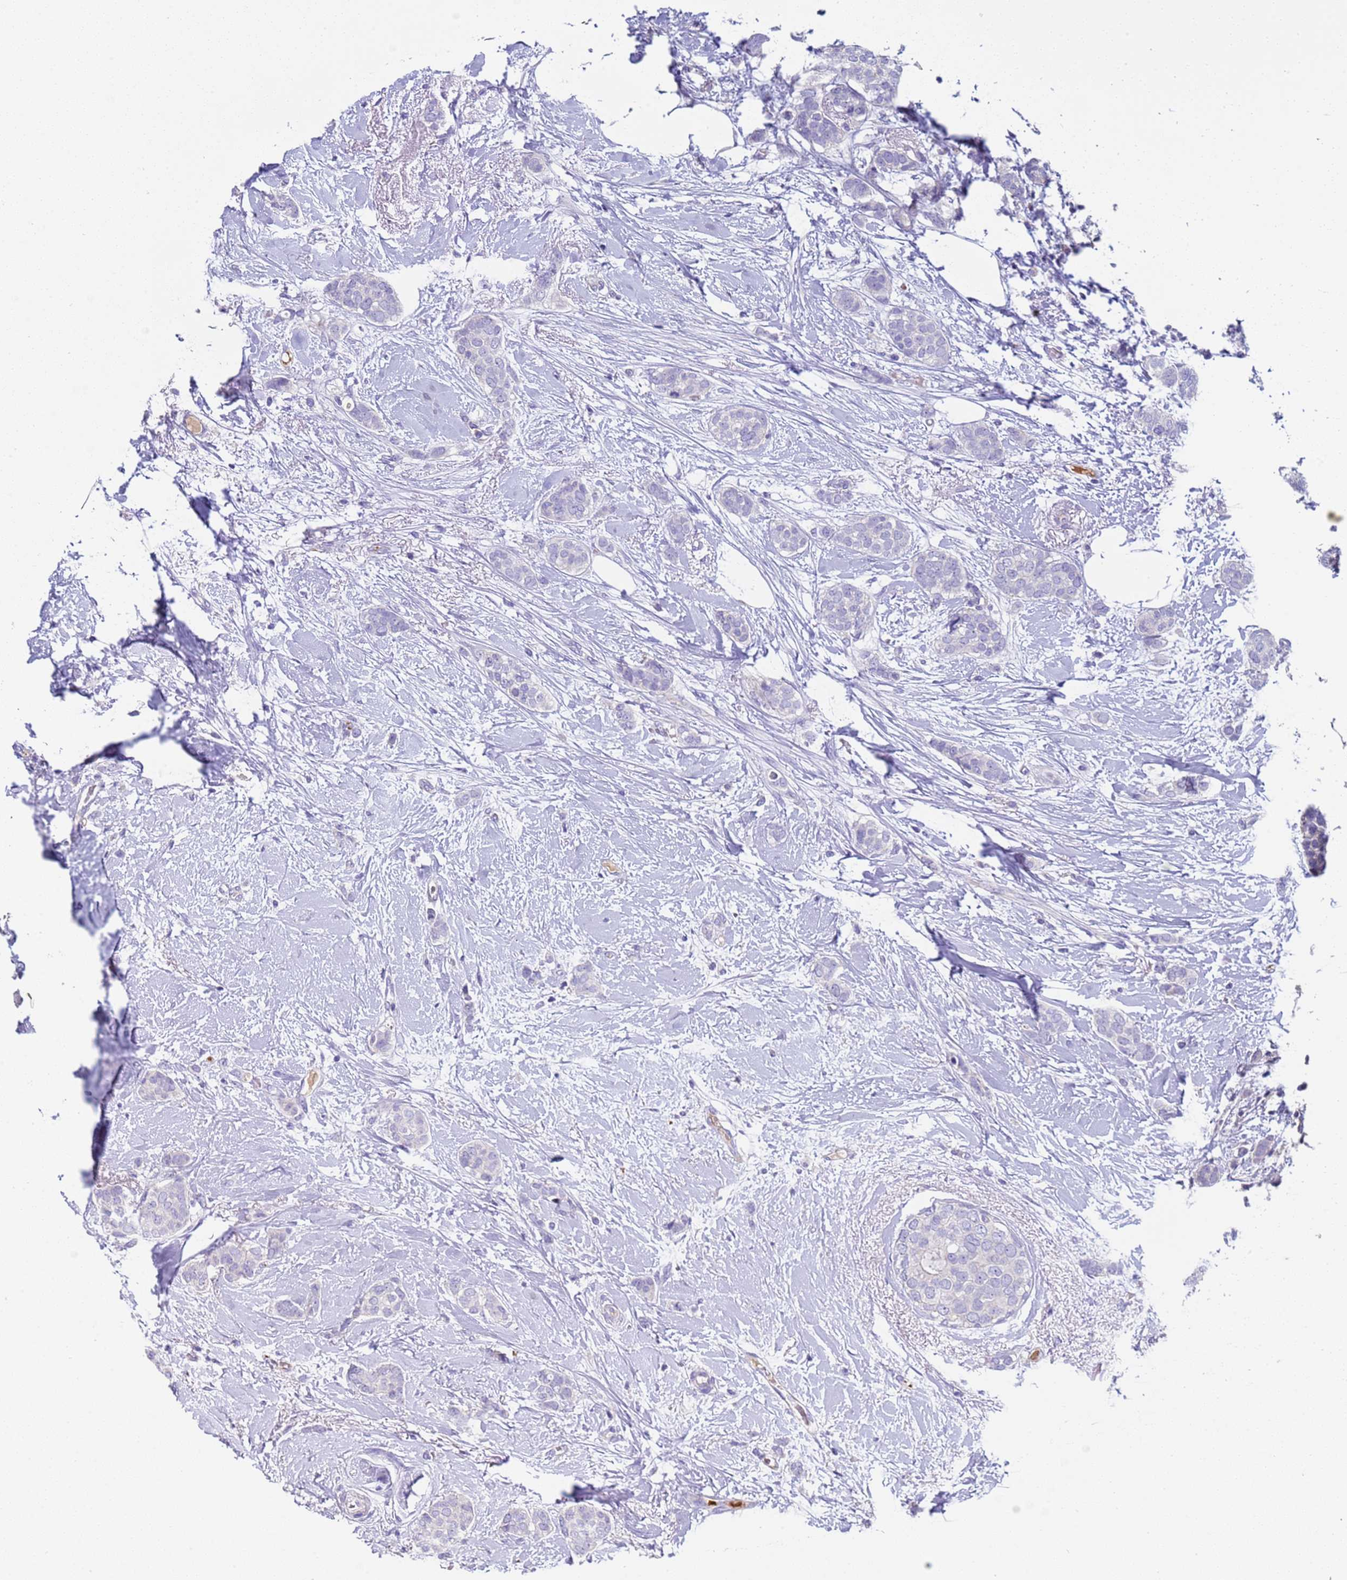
{"staining": {"intensity": "negative", "quantity": "none", "location": "none"}, "tissue": "breast cancer", "cell_type": "Tumor cells", "image_type": "cancer", "snomed": [{"axis": "morphology", "description": "Duct carcinoma"}, {"axis": "topography", "description": "Breast"}], "caption": "This photomicrograph is of intraductal carcinoma (breast) stained with immunohistochemistry to label a protein in brown with the nuclei are counter-stained blue. There is no positivity in tumor cells.", "gene": "C4orf46", "patient": {"sex": "female", "age": 72}}